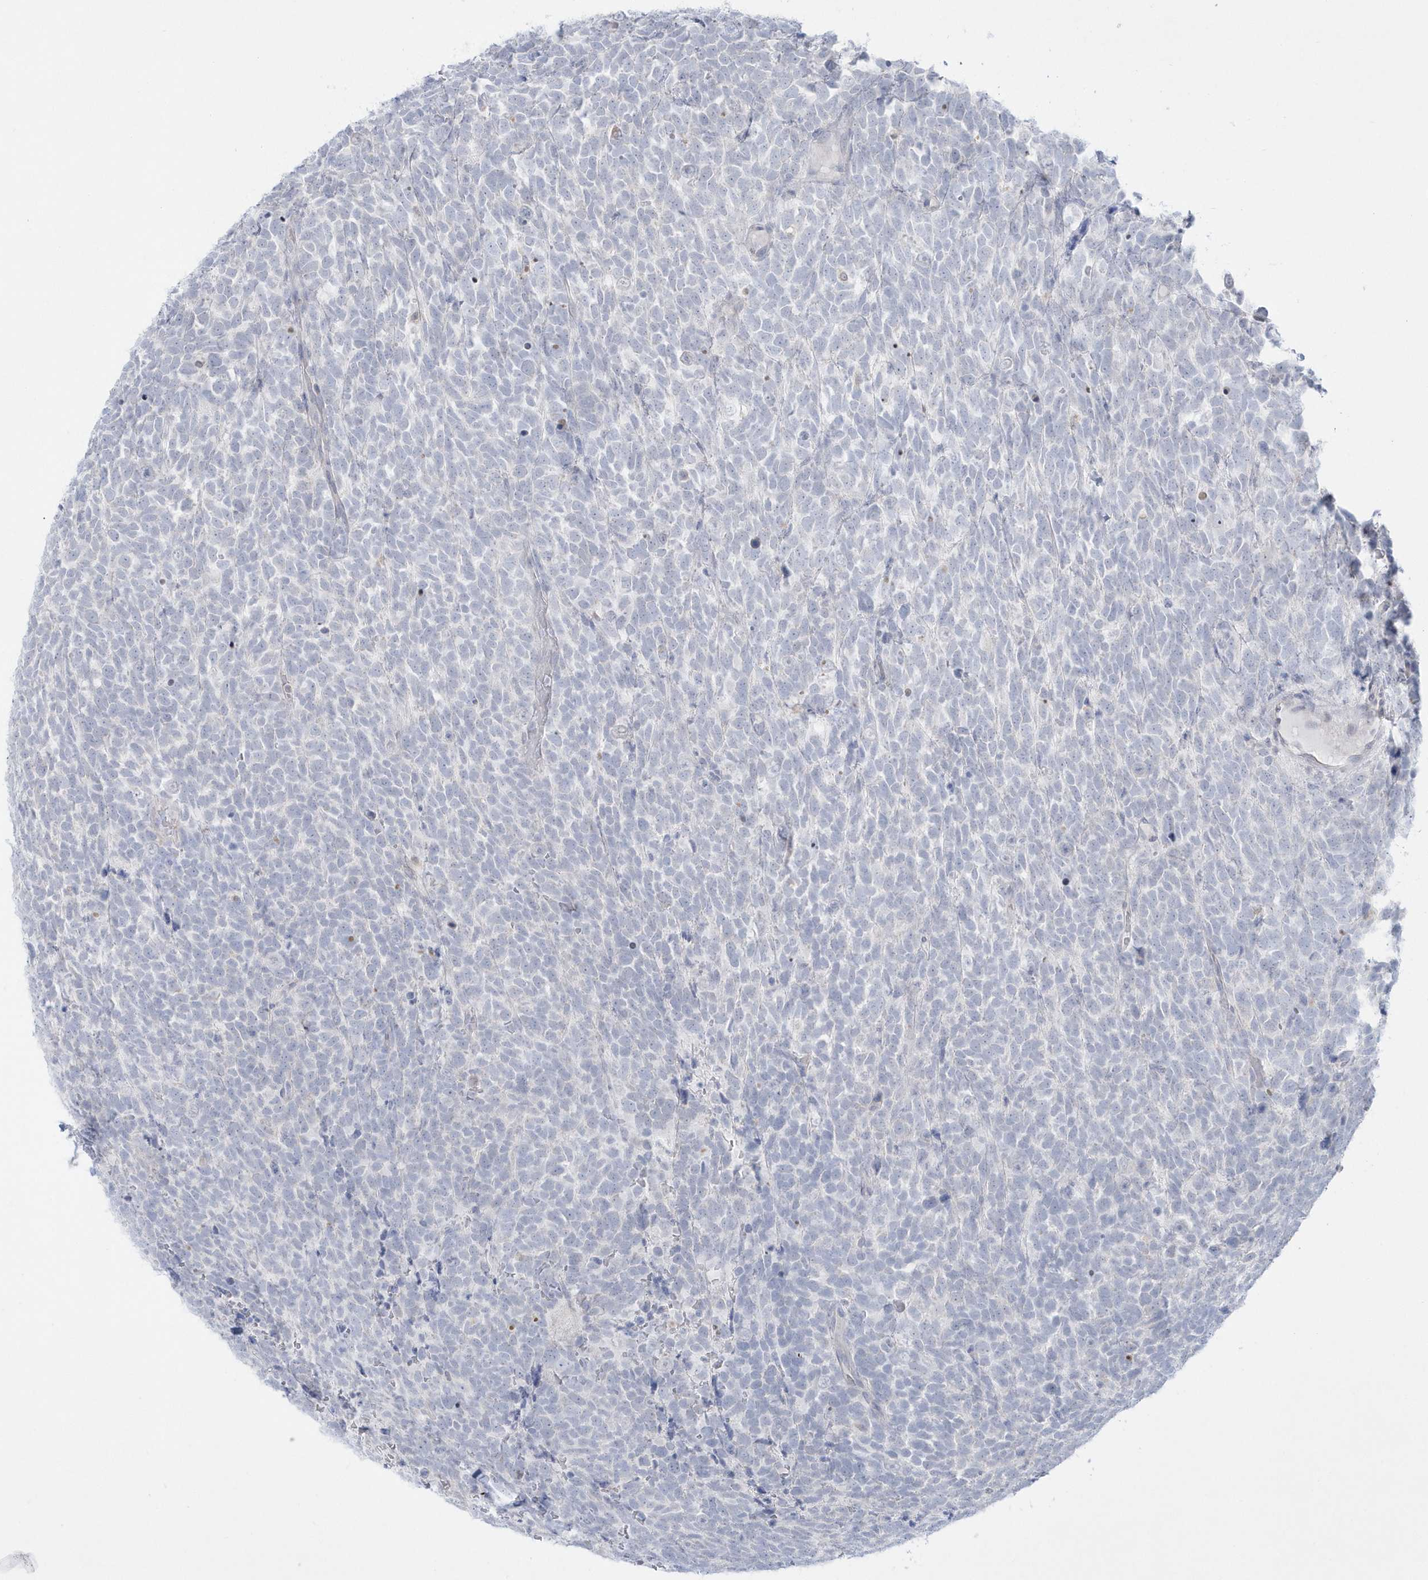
{"staining": {"intensity": "negative", "quantity": "none", "location": "none"}, "tissue": "urothelial cancer", "cell_type": "Tumor cells", "image_type": "cancer", "snomed": [{"axis": "morphology", "description": "Urothelial carcinoma, High grade"}, {"axis": "topography", "description": "Urinary bladder"}], "caption": "A photomicrograph of human urothelial cancer is negative for staining in tumor cells.", "gene": "PCBD1", "patient": {"sex": "female", "age": 82}}